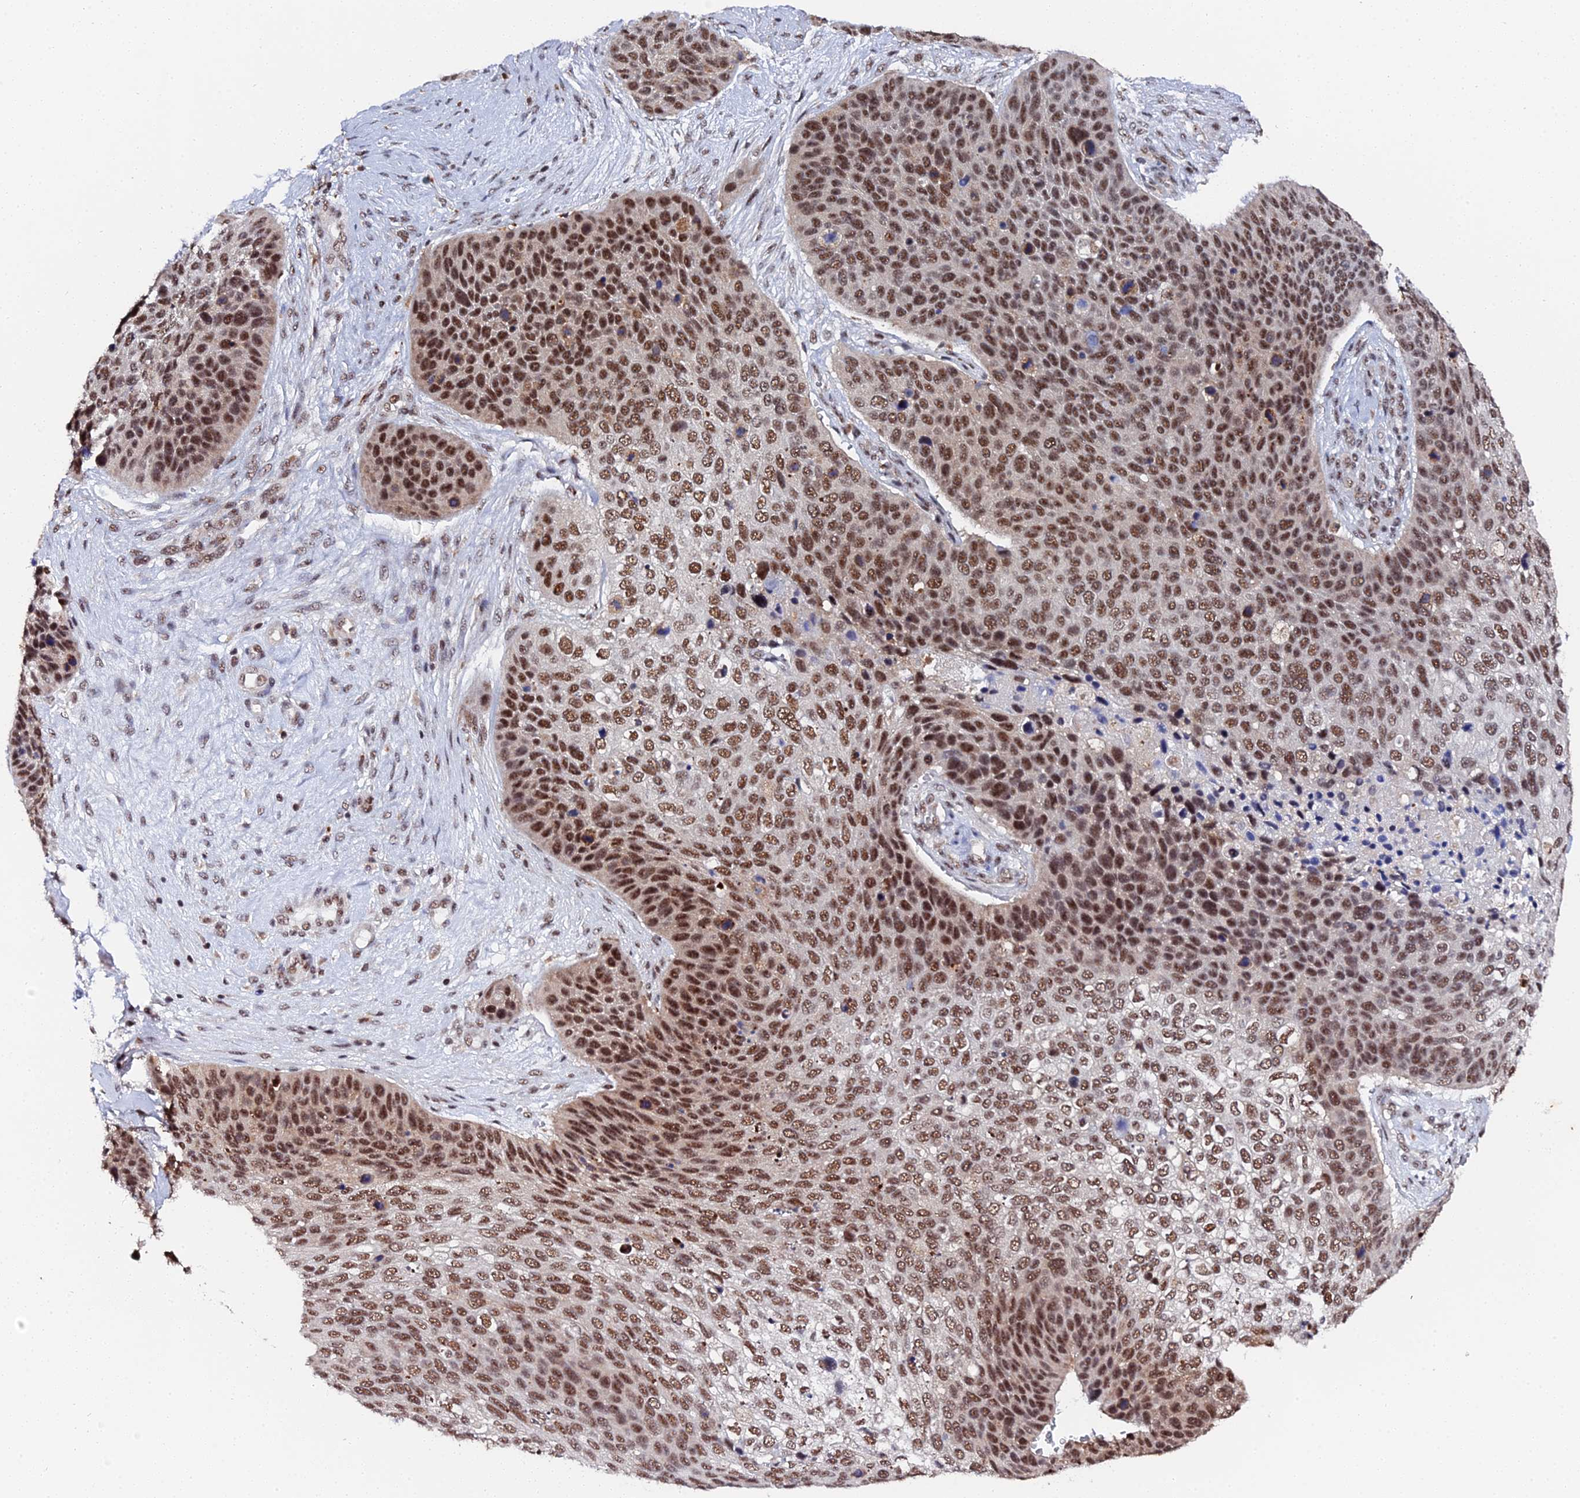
{"staining": {"intensity": "strong", "quantity": ">75%", "location": "nuclear"}, "tissue": "skin cancer", "cell_type": "Tumor cells", "image_type": "cancer", "snomed": [{"axis": "morphology", "description": "Basal cell carcinoma"}, {"axis": "topography", "description": "Skin"}], "caption": "An immunohistochemistry micrograph of neoplastic tissue is shown. Protein staining in brown labels strong nuclear positivity in skin basal cell carcinoma within tumor cells.", "gene": "MAGOHB", "patient": {"sex": "female", "age": 74}}